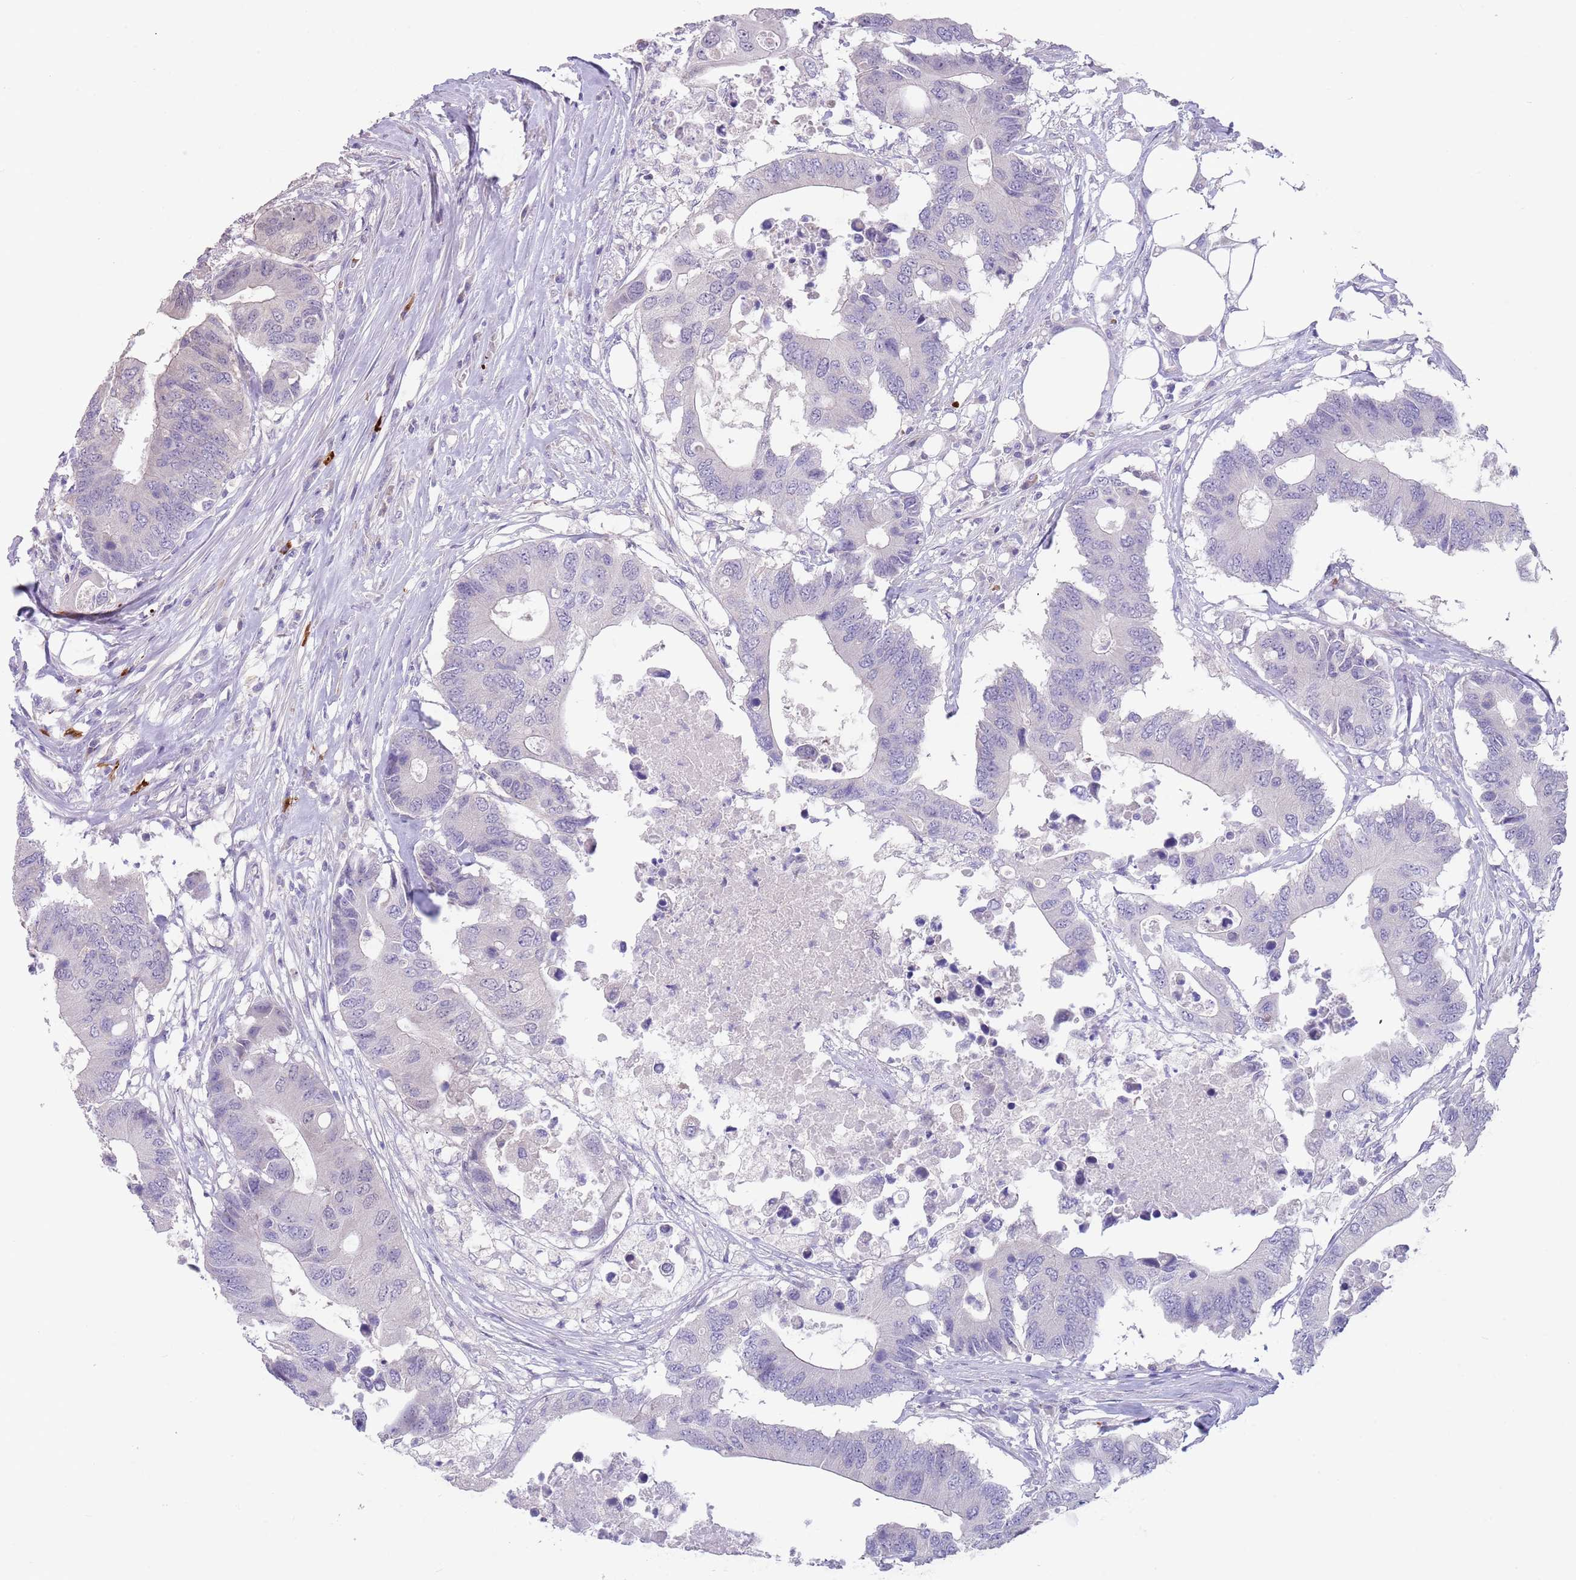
{"staining": {"intensity": "negative", "quantity": "none", "location": "none"}, "tissue": "colorectal cancer", "cell_type": "Tumor cells", "image_type": "cancer", "snomed": [{"axis": "morphology", "description": "Adenocarcinoma, NOS"}, {"axis": "topography", "description": "Colon"}], "caption": "The IHC micrograph has no significant positivity in tumor cells of adenocarcinoma (colorectal) tissue.", "gene": "ZNF14", "patient": {"sex": "male", "age": 71}}